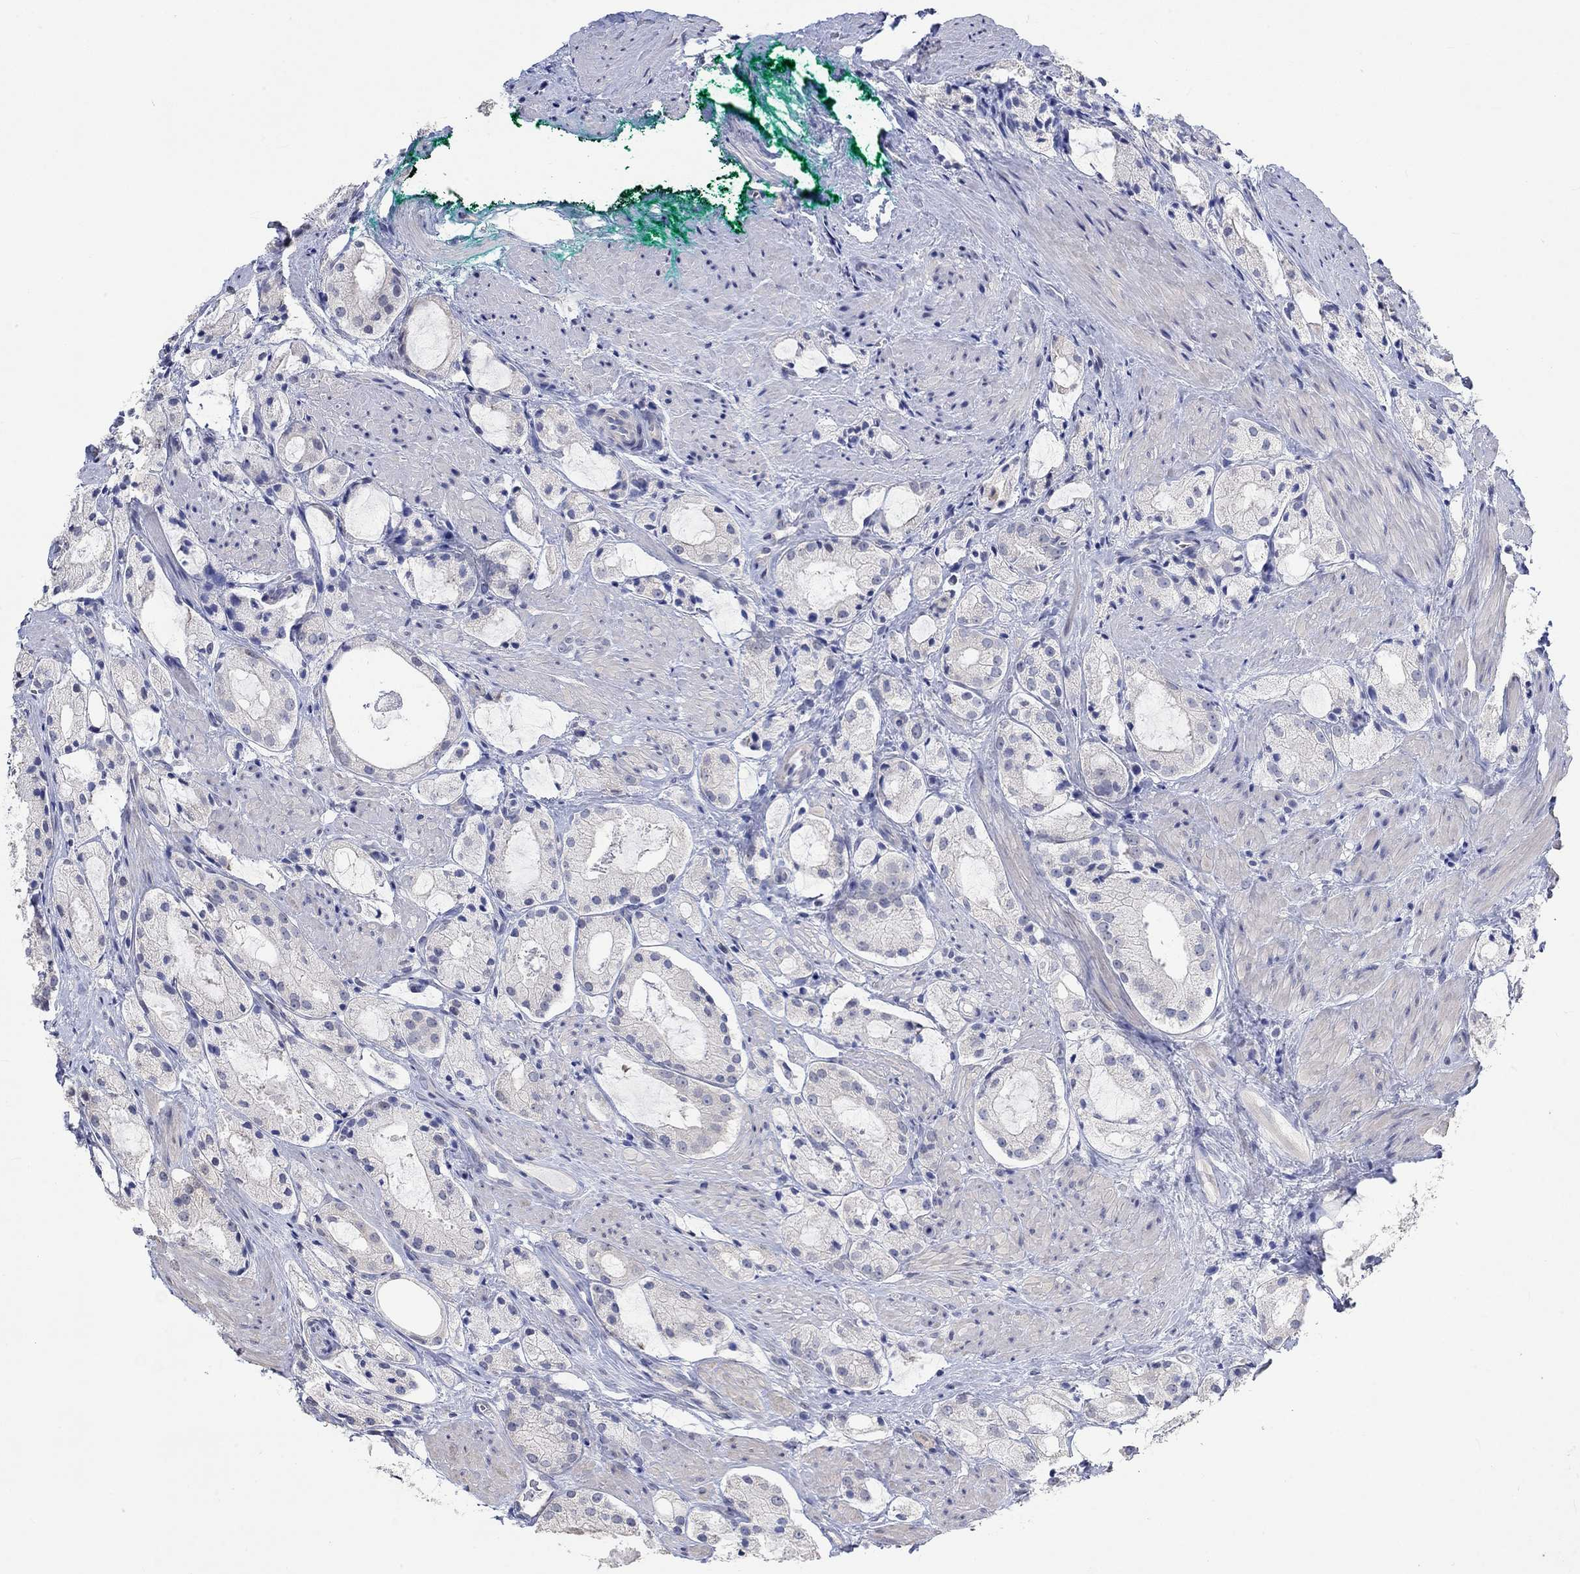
{"staining": {"intensity": "negative", "quantity": "none", "location": "none"}, "tissue": "prostate cancer", "cell_type": "Tumor cells", "image_type": "cancer", "snomed": [{"axis": "morphology", "description": "Adenocarcinoma, NOS"}, {"axis": "morphology", "description": "Adenocarcinoma, High grade"}, {"axis": "topography", "description": "Prostate"}], "caption": "A high-resolution micrograph shows IHC staining of prostate cancer, which reveals no significant expression in tumor cells.", "gene": "PNMA5", "patient": {"sex": "male", "age": 64}}